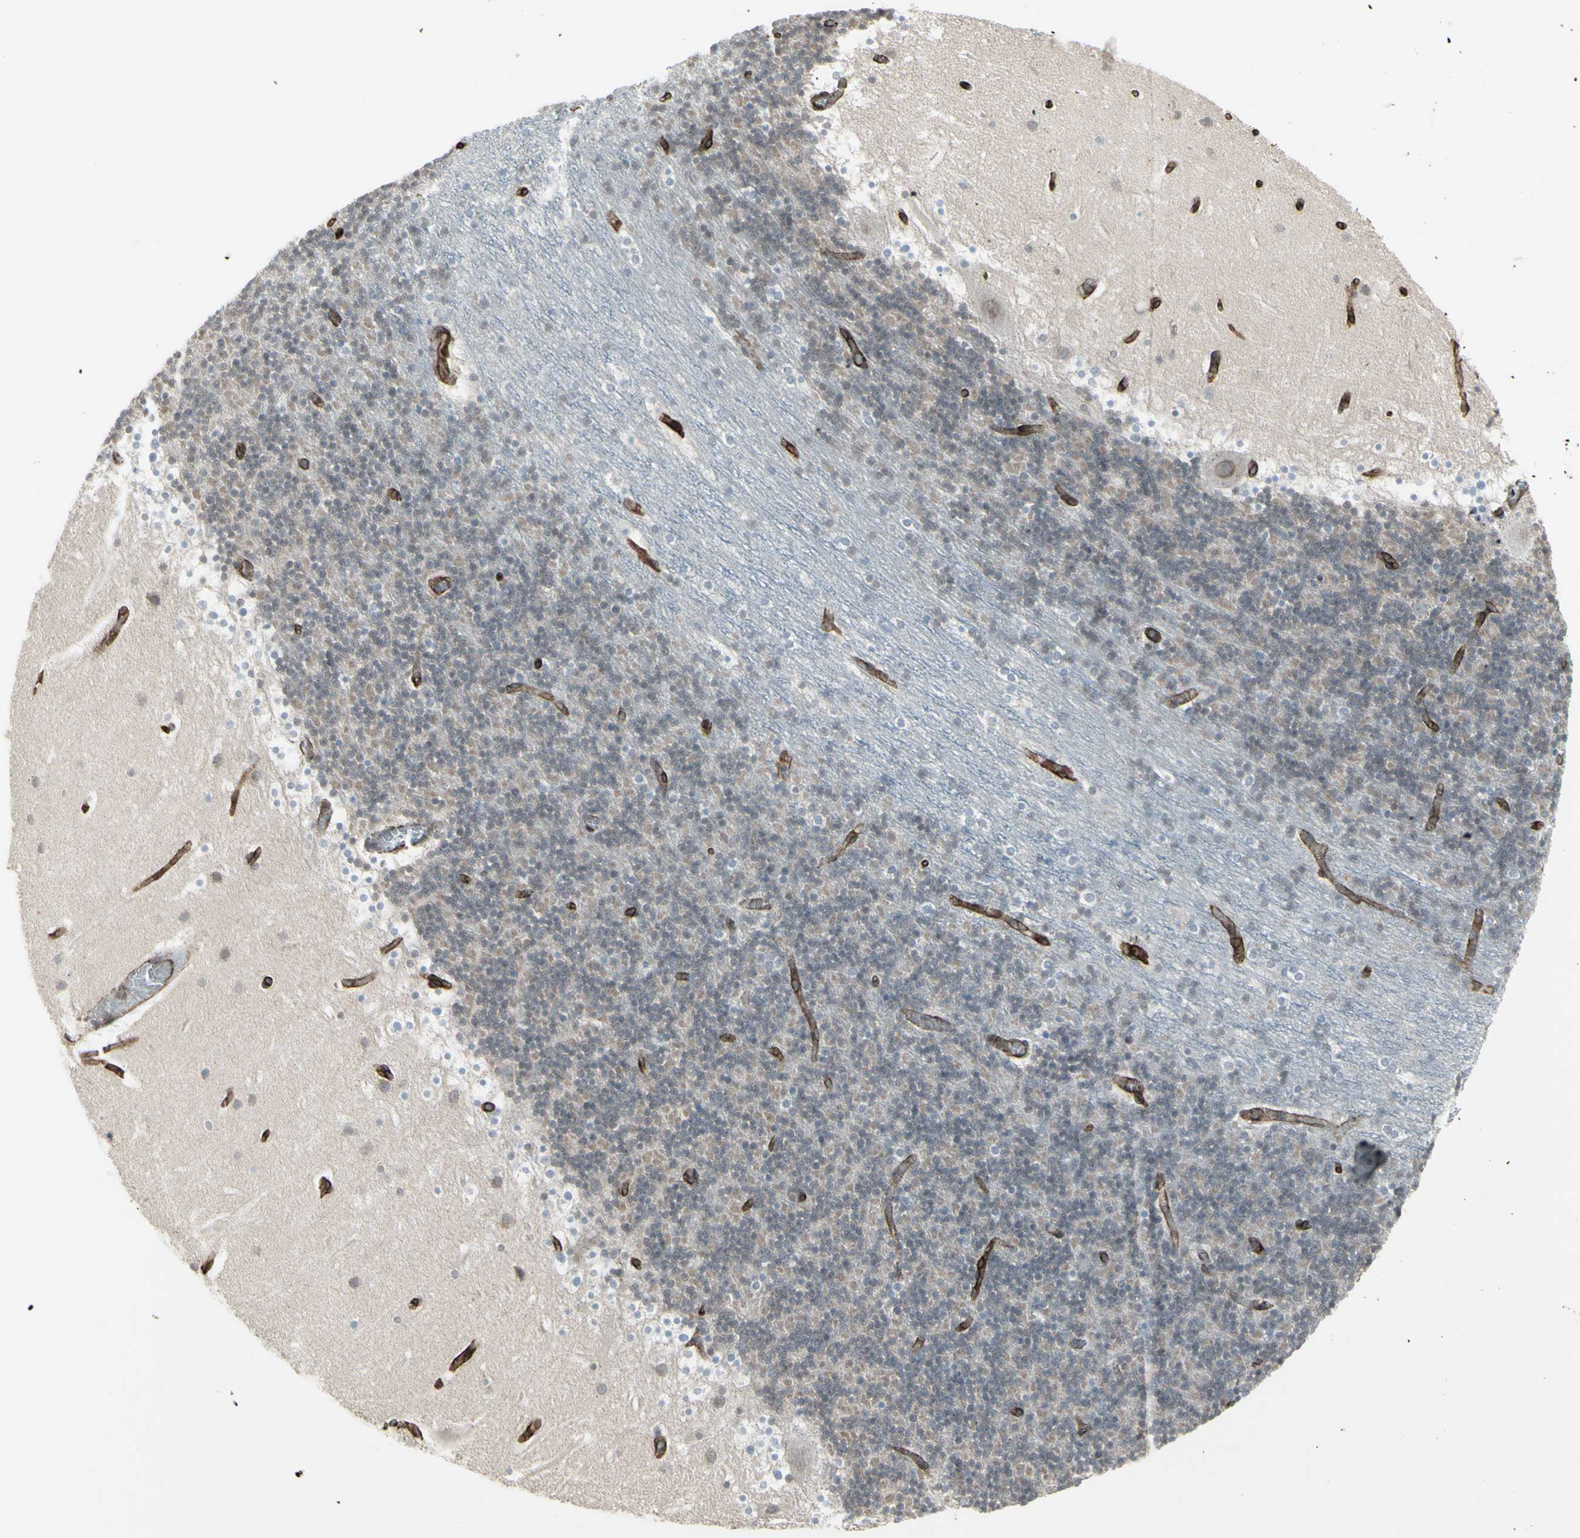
{"staining": {"intensity": "weak", "quantity": "25%-75%", "location": "cytoplasmic/membranous"}, "tissue": "cerebellum", "cell_type": "Cells in granular layer", "image_type": "normal", "snomed": [{"axis": "morphology", "description": "Normal tissue, NOS"}, {"axis": "topography", "description": "Cerebellum"}], "caption": "DAB (3,3'-diaminobenzidine) immunohistochemical staining of normal cerebellum shows weak cytoplasmic/membranous protein staining in approximately 25%-75% of cells in granular layer. Using DAB (3,3'-diaminobenzidine) (brown) and hematoxylin (blue) stains, captured at high magnification using brightfield microscopy.", "gene": "DTX3L", "patient": {"sex": "male", "age": 45}}